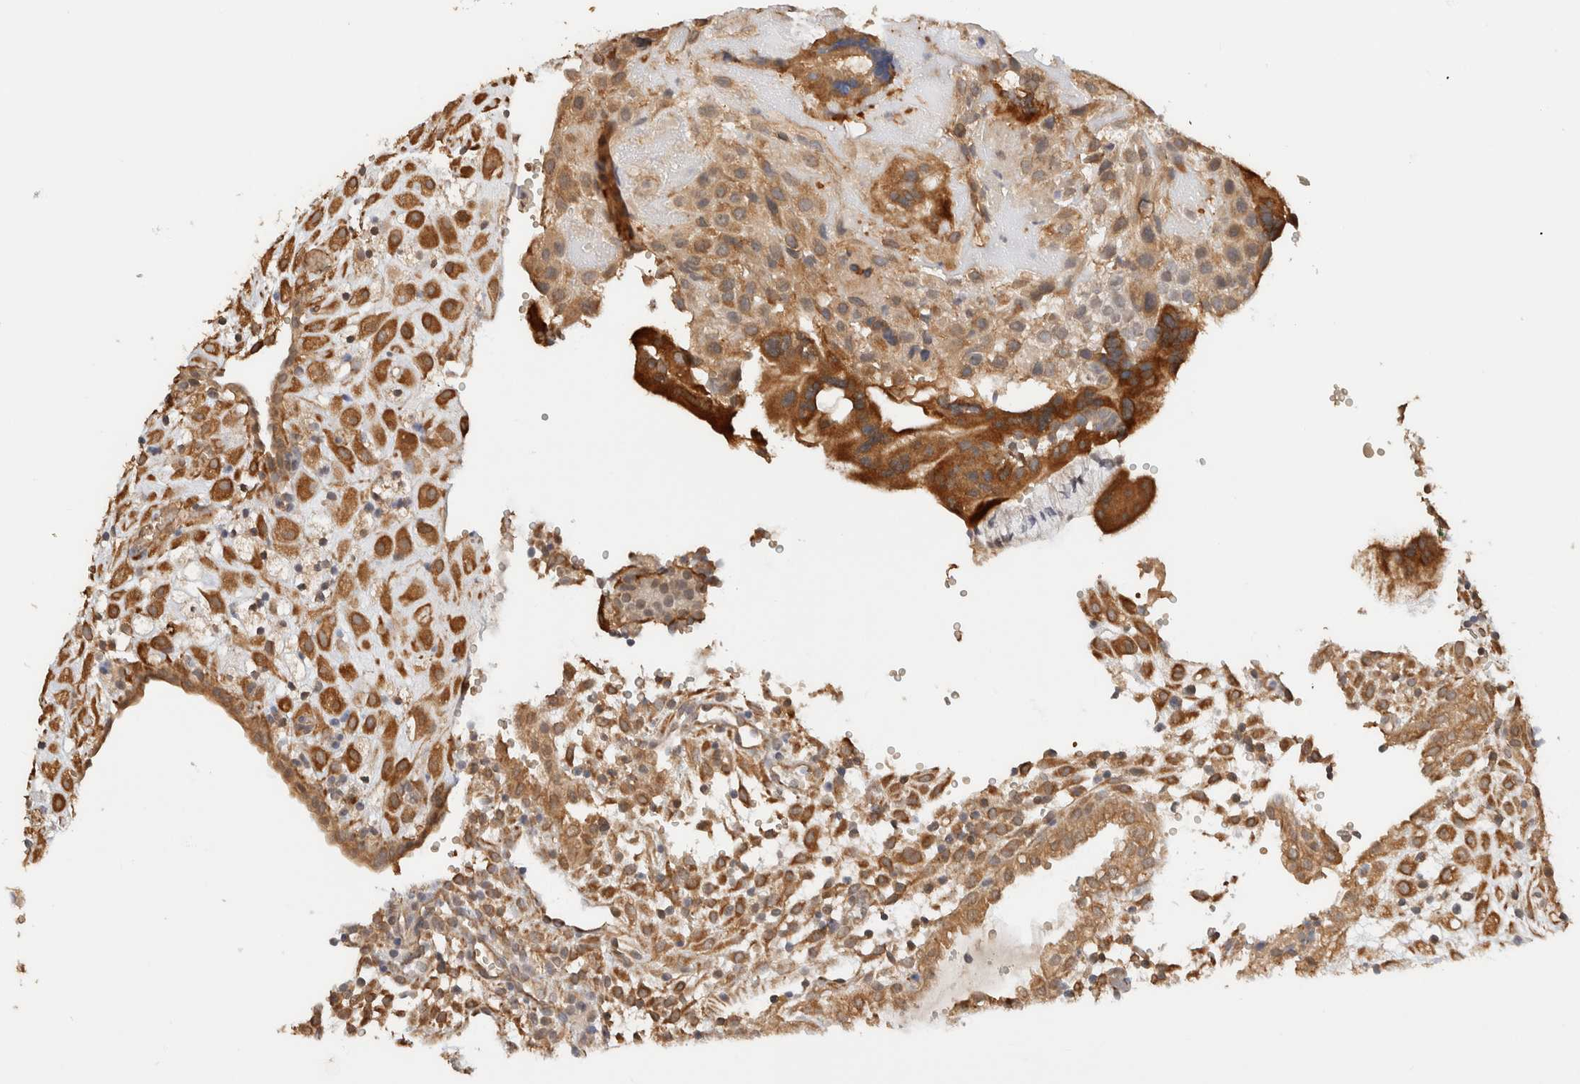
{"staining": {"intensity": "moderate", "quantity": ">75%", "location": "cytoplasmic/membranous"}, "tissue": "placenta", "cell_type": "Decidual cells", "image_type": "normal", "snomed": [{"axis": "morphology", "description": "Normal tissue, NOS"}, {"axis": "topography", "description": "Placenta"}], "caption": "Decidual cells display medium levels of moderate cytoplasmic/membranous positivity in about >75% of cells in unremarkable human placenta. The staining was performed using DAB (3,3'-diaminobenzidine) to visualize the protein expression in brown, while the nuclei were stained in blue with hematoxylin (Magnification: 20x).", "gene": "SYVN1", "patient": {"sex": "female", "age": 18}}